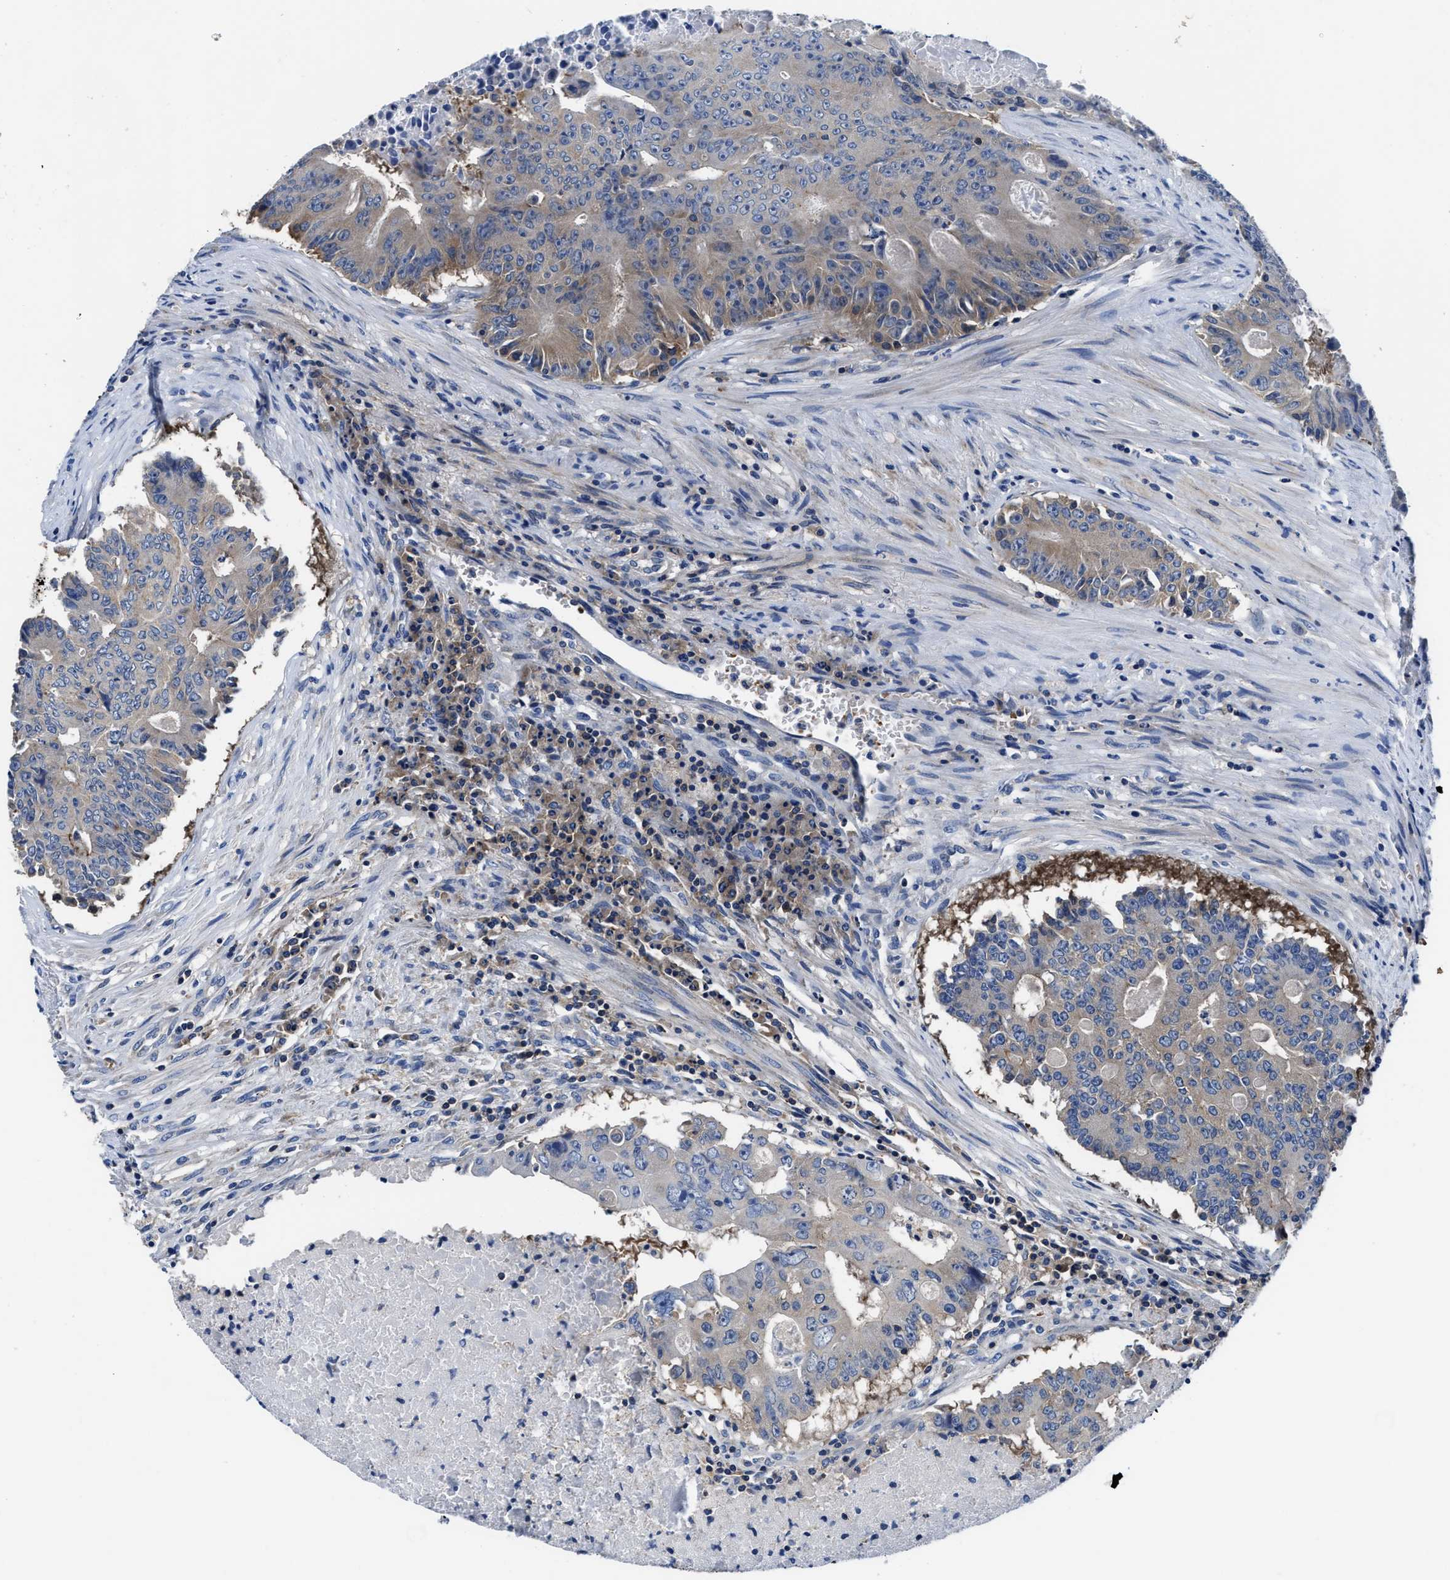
{"staining": {"intensity": "weak", "quantity": "<25%", "location": "cytoplasmic/membranous"}, "tissue": "colorectal cancer", "cell_type": "Tumor cells", "image_type": "cancer", "snomed": [{"axis": "morphology", "description": "Adenocarcinoma, NOS"}, {"axis": "topography", "description": "Colon"}], "caption": "Tumor cells are negative for protein expression in human adenocarcinoma (colorectal).", "gene": "PHLPP1", "patient": {"sex": "male", "age": 87}}